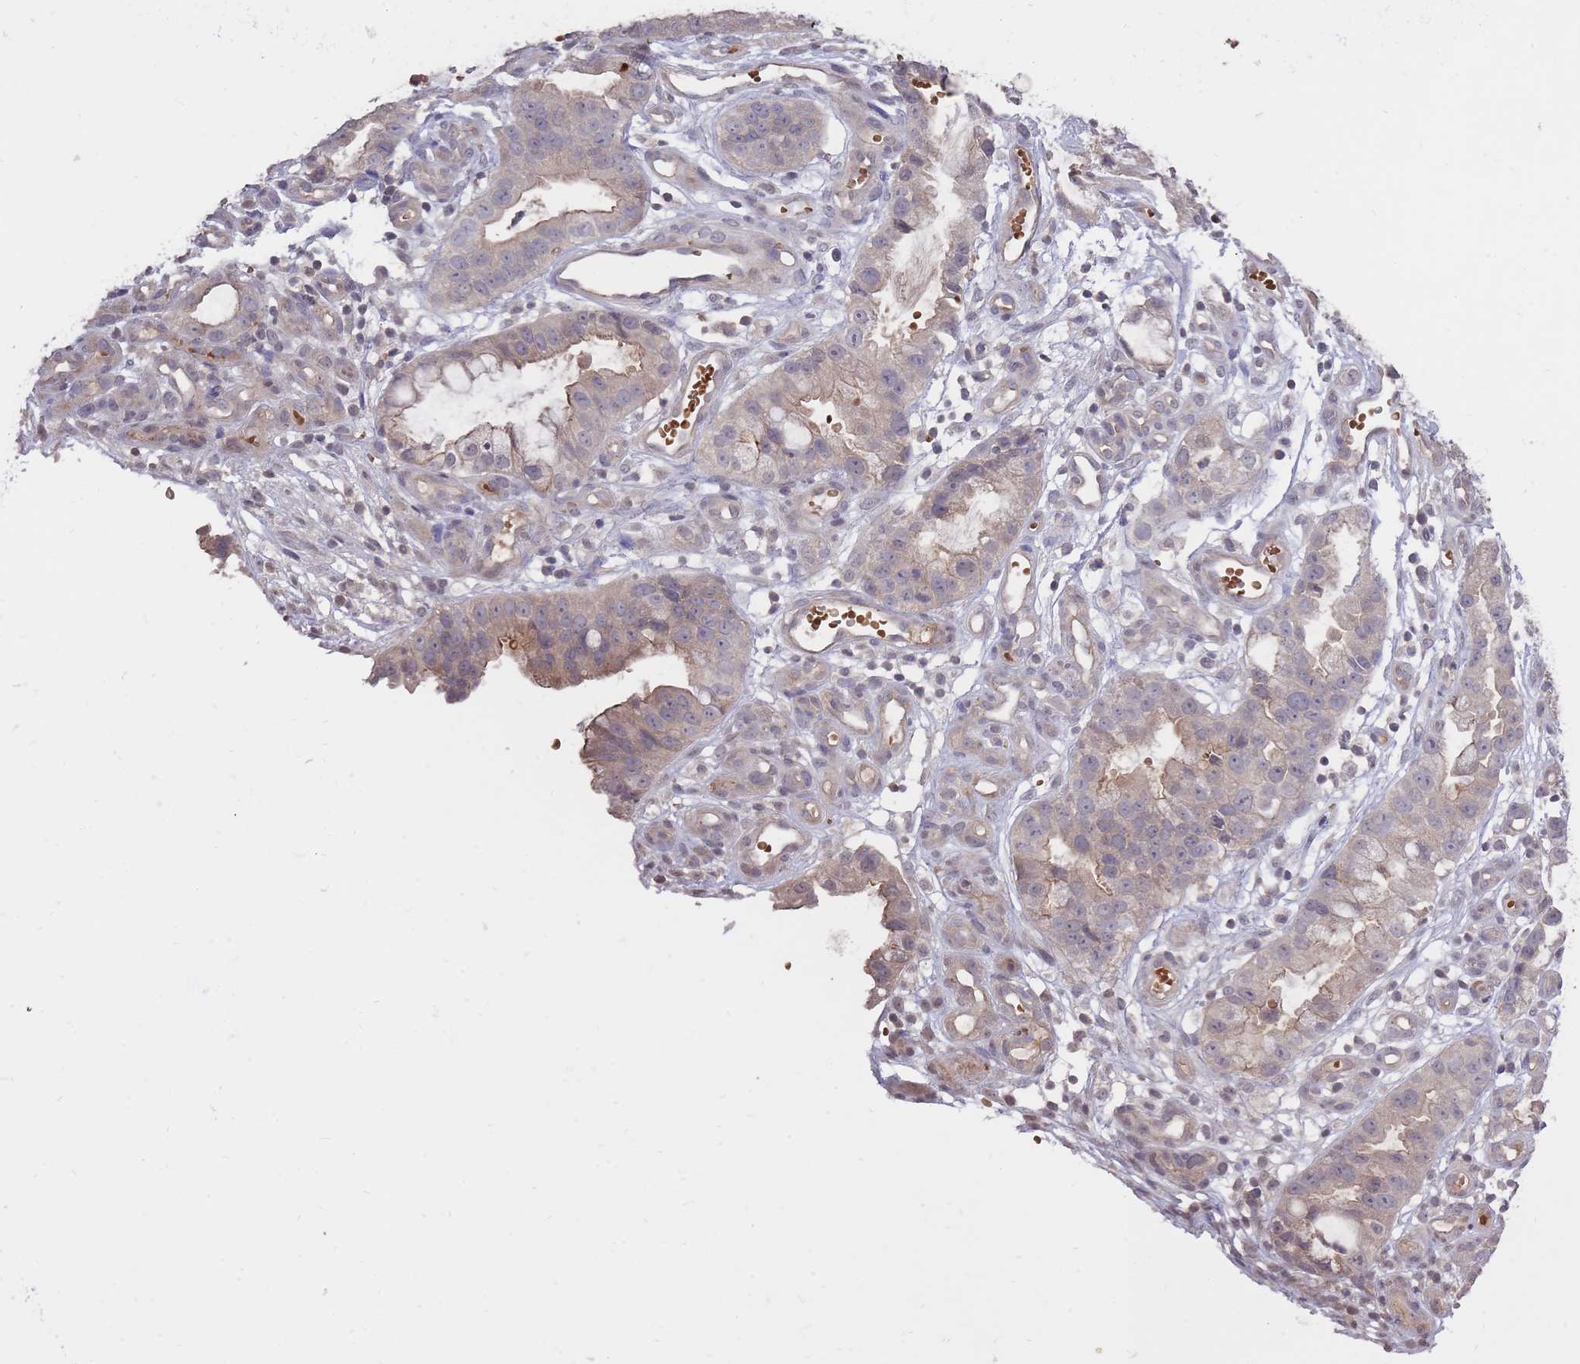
{"staining": {"intensity": "weak", "quantity": "<25%", "location": "cytoplasmic/membranous"}, "tissue": "stomach cancer", "cell_type": "Tumor cells", "image_type": "cancer", "snomed": [{"axis": "morphology", "description": "Adenocarcinoma, NOS"}, {"axis": "topography", "description": "Stomach"}], "caption": "Immunohistochemistry (IHC) of human adenocarcinoma (stomach) shows no positivity in tumor cells.", "gene": "ADCYAP1R1", "patient": {"sex": "male", "age": 55}}